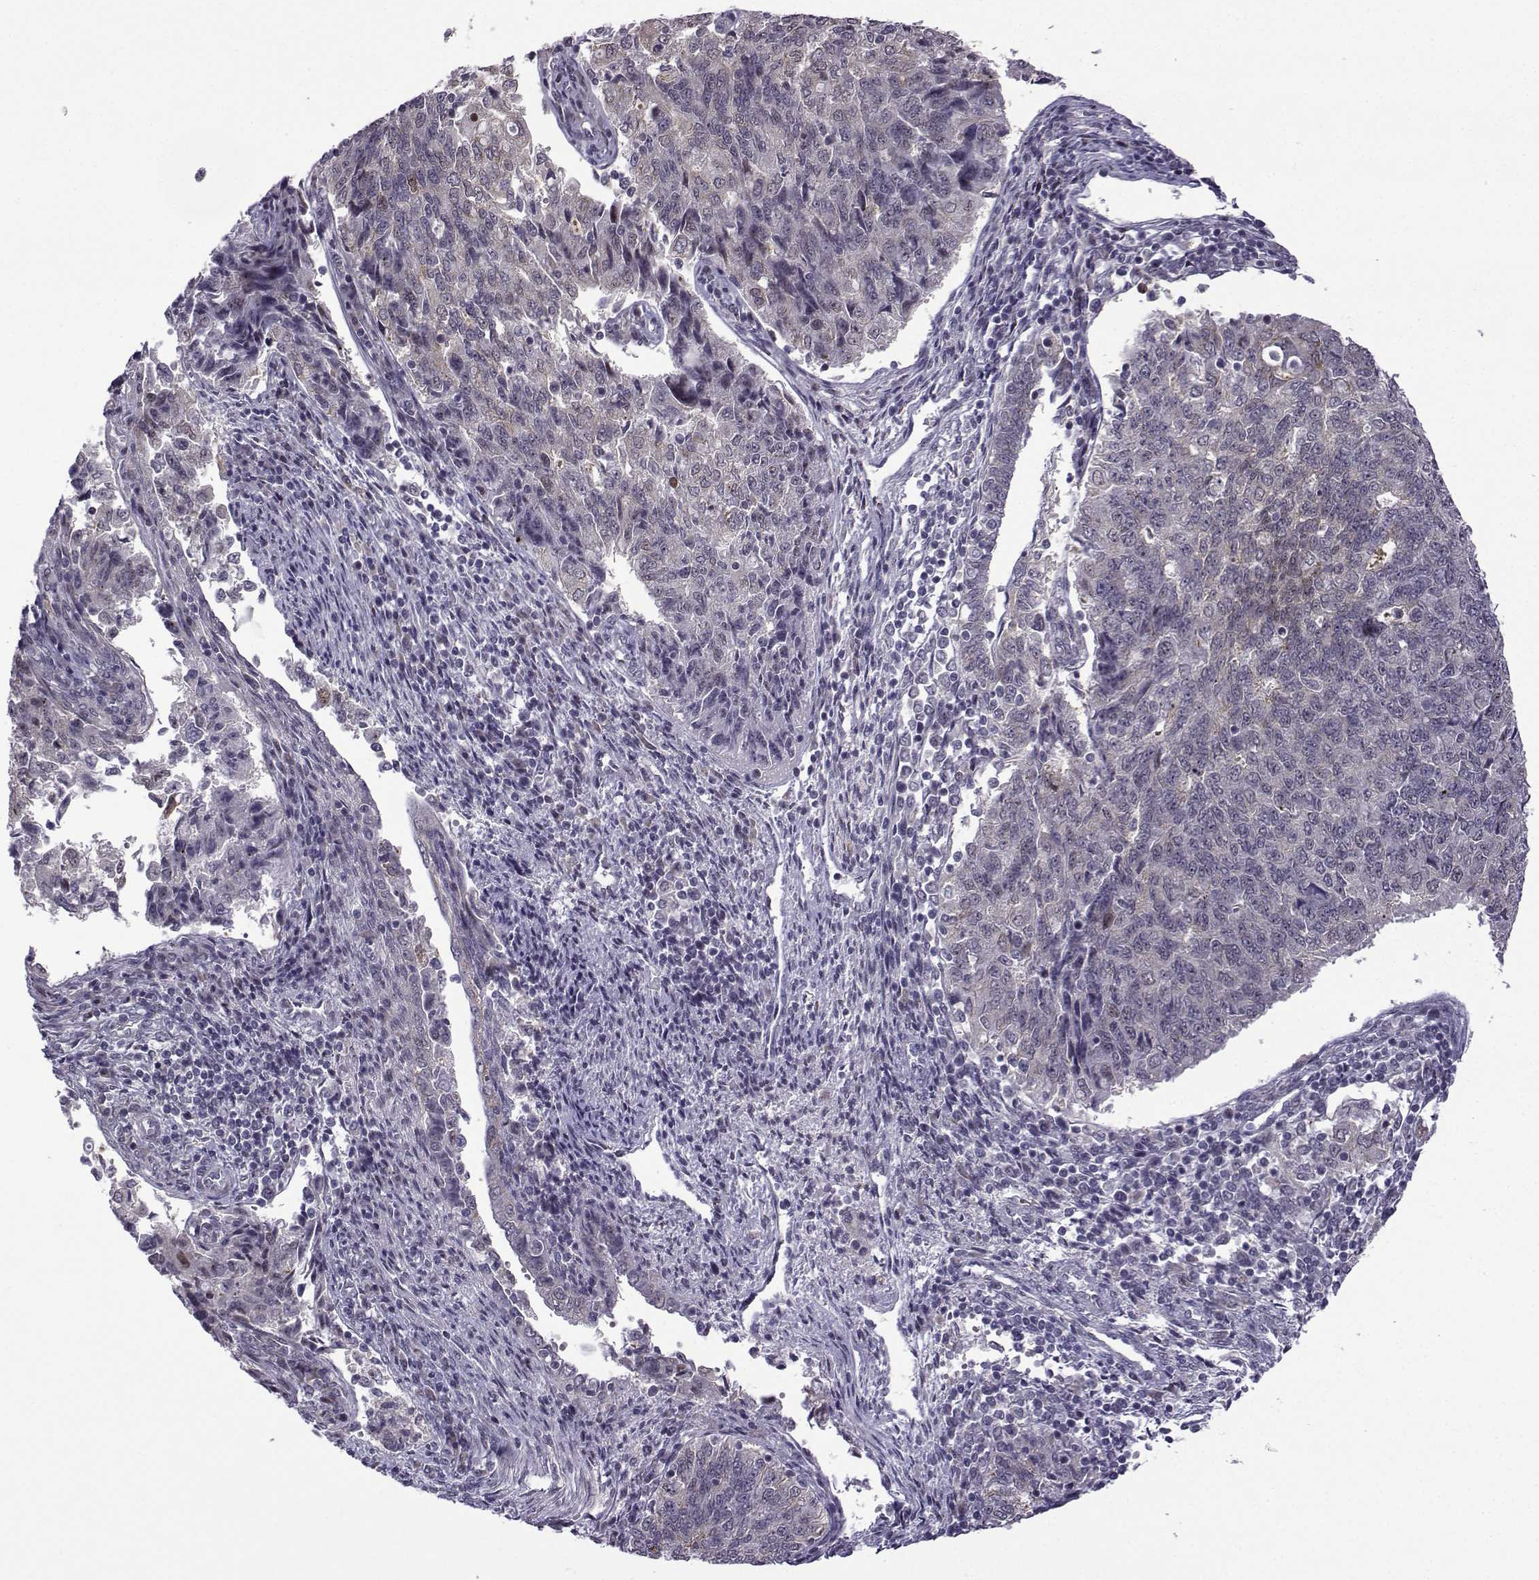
{"staining": {"intensity": "negative", "quantity": "none", "location": "none"}, "tissue": "endometrial cancer", "cell_type": "Tumor cells", "image_type": "cancer", "snomed": [{"axis": "morphology", "description": "Adenocarcinoma, NOS"}, {"axis": "topography", "description": "Endometrium"}], "caption": "Endometrial cancer (adenocarcinoma) was stained to show a protein in brown. There is no significant expression in tumor cells.", "gene": "FGF3", "patient": {"sex": "female", "age": 43}}